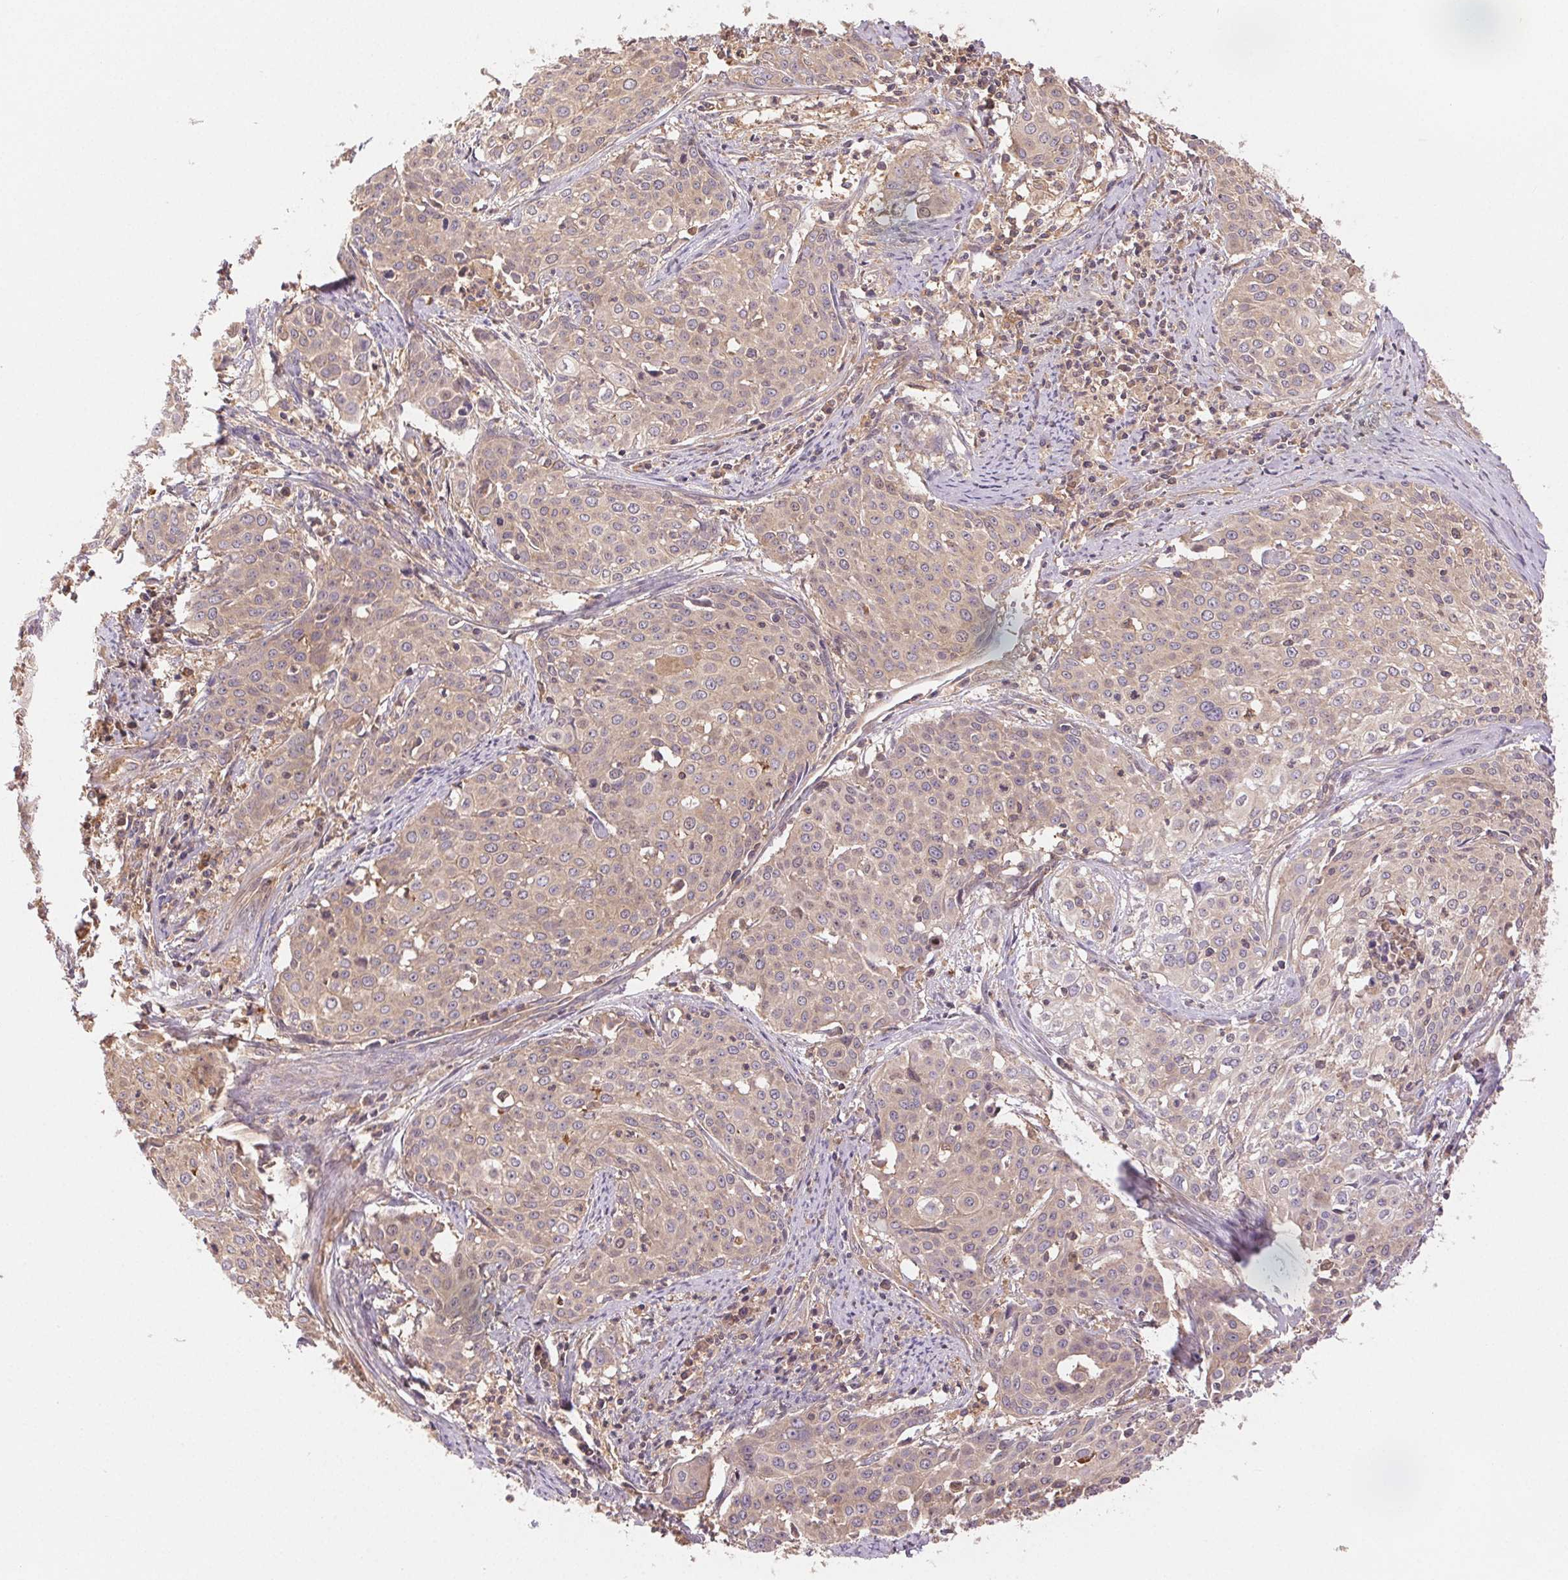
{"staining": {"intensity": "weak", "quantity": "<25%", "location": "cytoplasmic/membranous"}, "tissue": "cervical cancer", "cell_type": "Tumor cells", "image_type": "cancer", "snomed": [{"axis": "morphology", "description": "Squamous cell carcinoma, NOS"}, {"axis": "topography", "description": "Cervix"}], "caption": "The histopathology image exhibits no significant positivity in tumor cells of cervical cancer (squamous cell carcinoma).", "gene": "GDI2", "patient": {"sex": "female", "age": 39}}